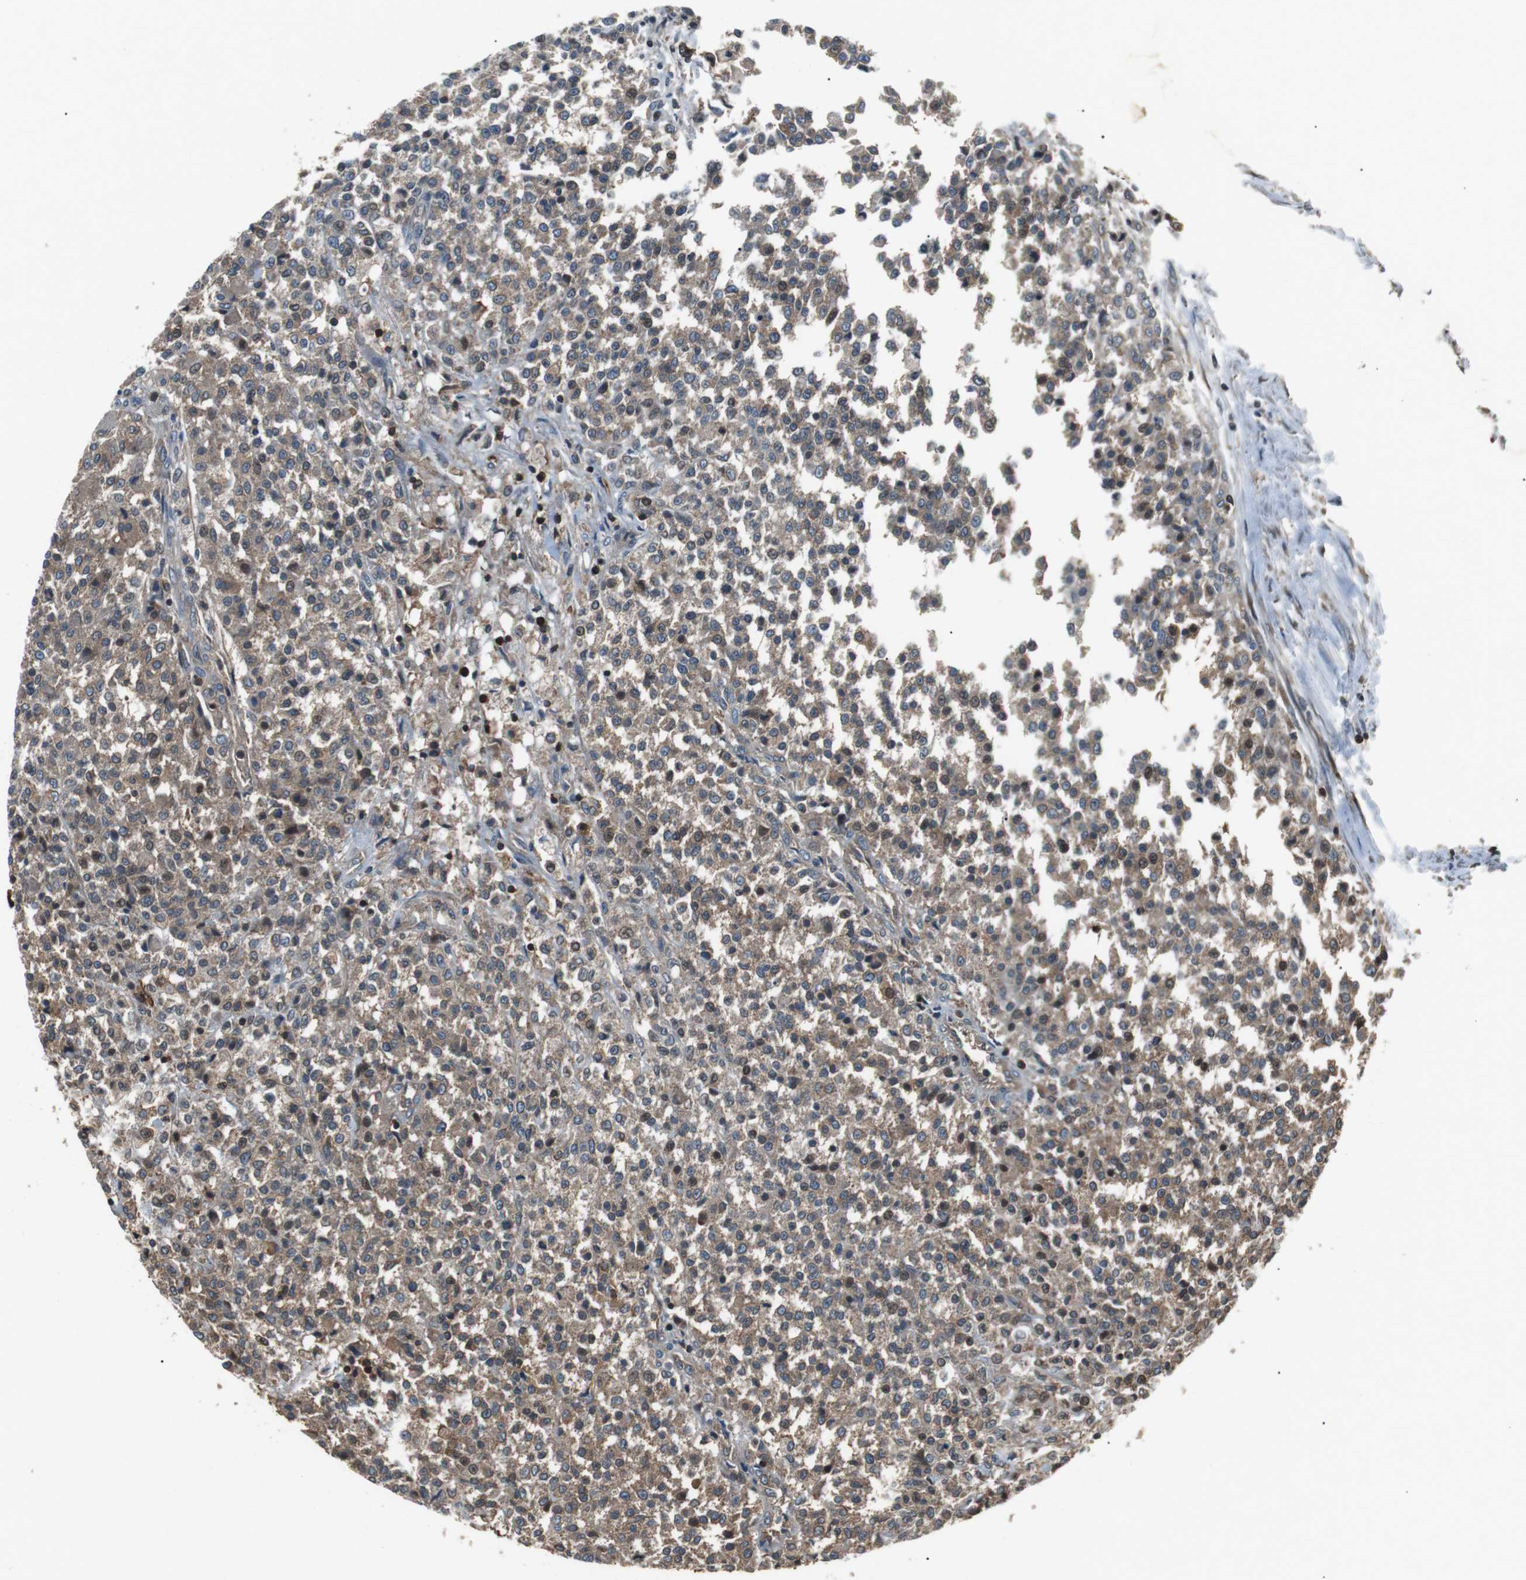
{"staining": {"intensity": "weak", "quantity": ">75%", "location": "cytoplasmic/membranous"}, "tissue": "testis cancer", "cell_type": "Tumor cells", "image_type": "cancer", "snomed": [{"axis": "morphology", "description": "Seminoma, NOS"}, {"axis": "topography", "description": "Testis"}], "caption": "This photomicrograph shows IHC staining of human seminoma (testis), with low weak cytoplasmic/membranous positivity in approximately >75% of tumor cells.", "gene": "GPR161", "patient": {"sex": "male", "age": 59}}